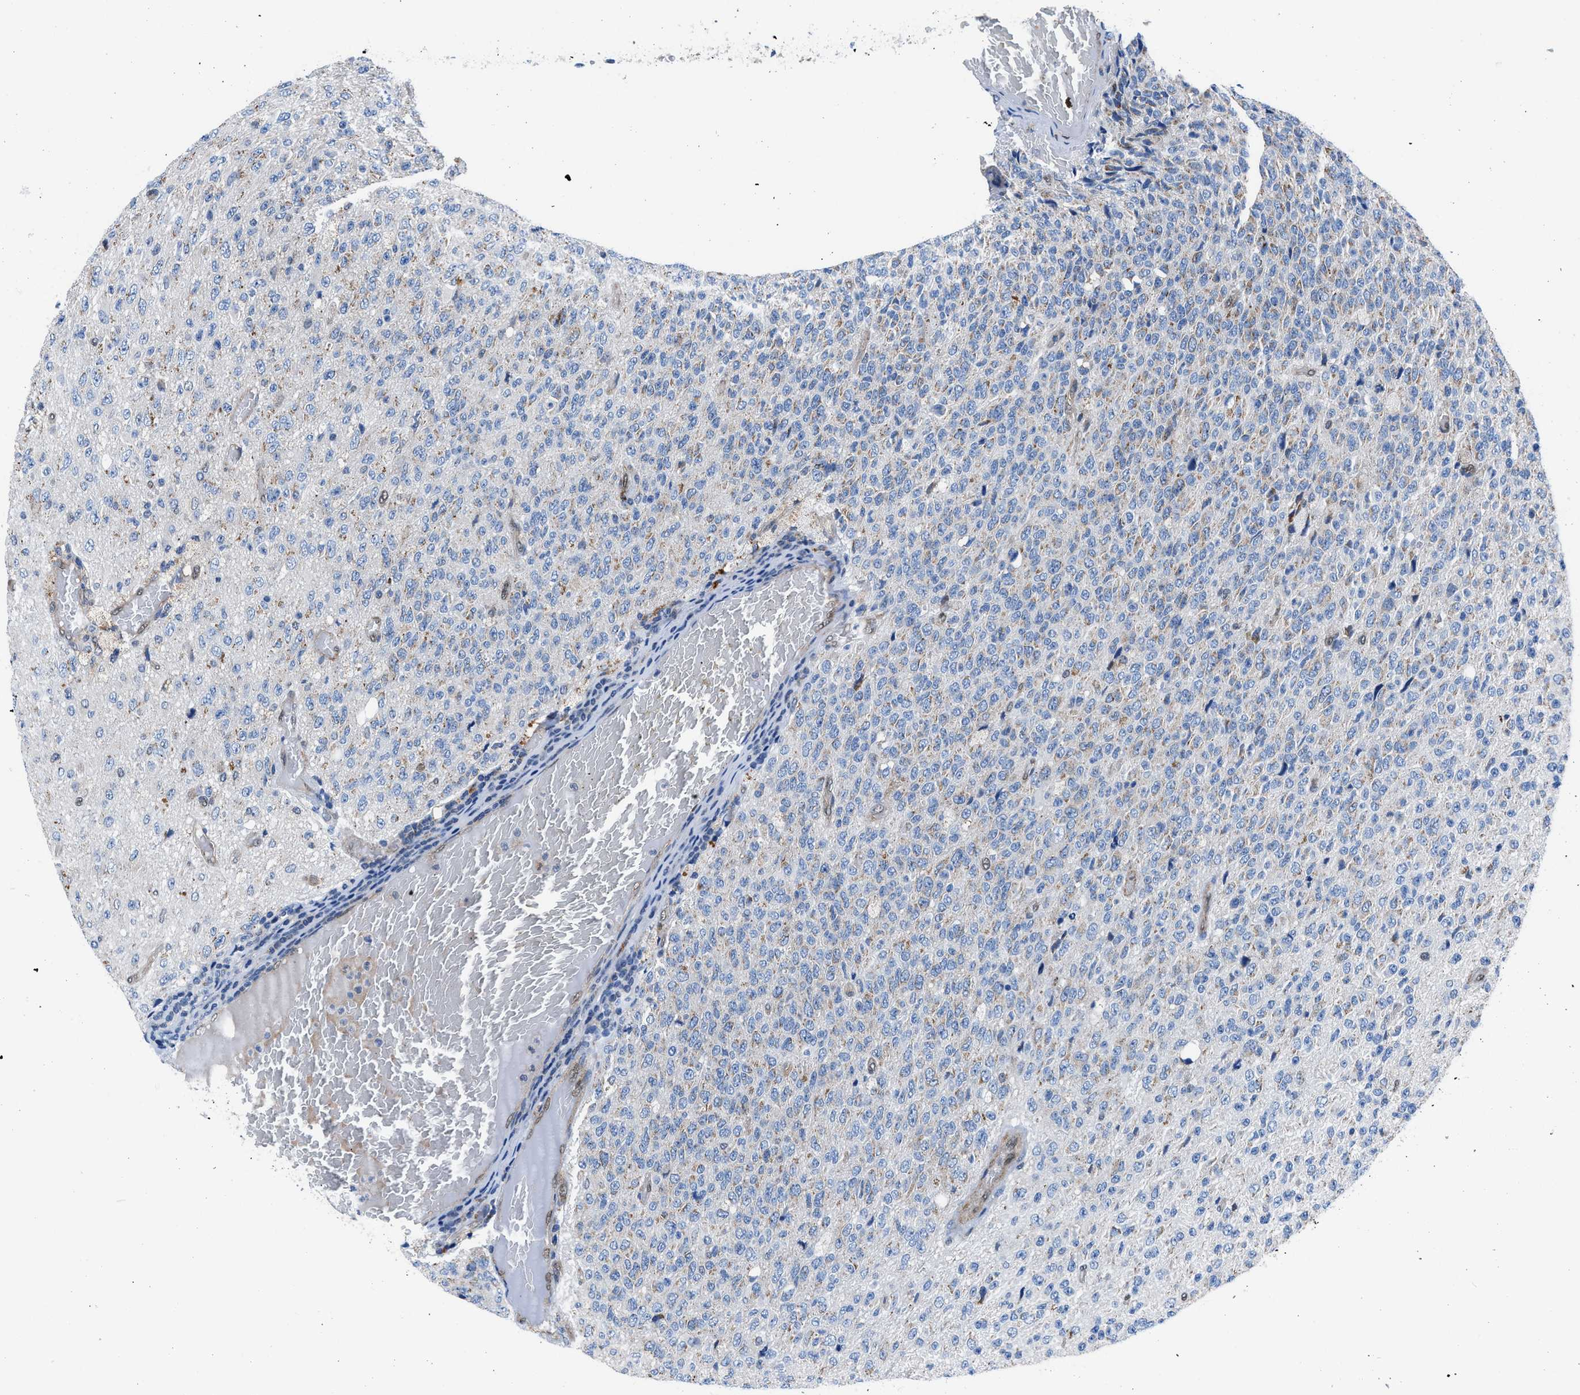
{"staining": {"intensity": "negative", "quantity": "none", "location": "none"}, "tissue": "glioma", "cell_type": "Tumor cells", "image_type": "cancer", "snomed": [{"axis": "morphology", "description": "Glioma, malignant, High grade"}, {"axis": "topography", "description": "pancreas cauda"}], "caption": "DAB (3,3'-diaminobenzidine) immunohistochemical staining of glioma shows no significant staining in tumor cells.", "gene": "LMO2", "patient": {"sex": "male", "age": 60}}